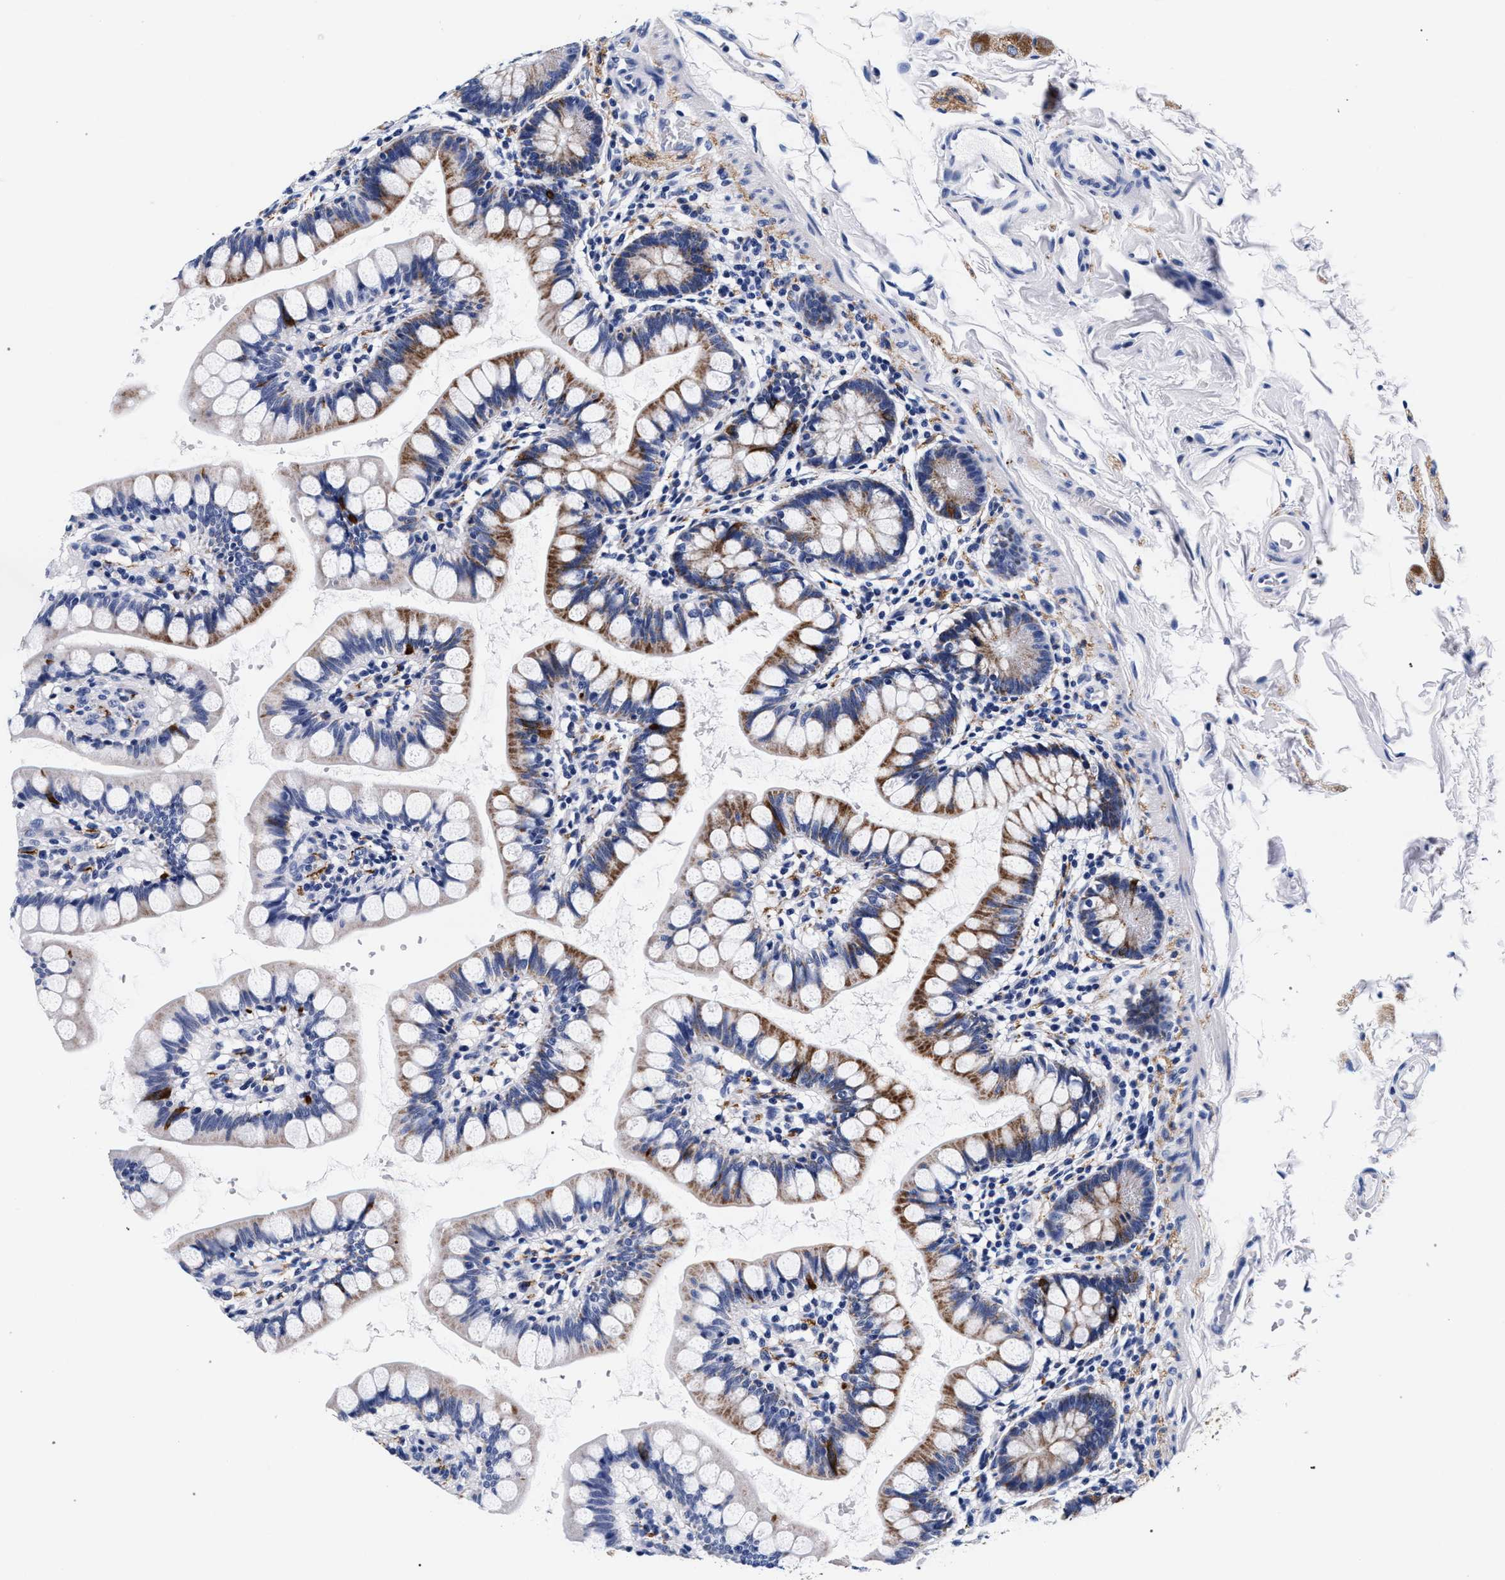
{"staining": {"intensity": "moderate", "quantity": ">75%", "location": "cytoplasmic/membranous"}, "tissue": "small intestine", "cell_type": "Glandular cells", "image_type": "normal", "snomed": [{"axis": "morphology", "description": "Normal tissue, NOS"}, {"axis": "topography", "description": "Small intestine"}], "caption": "A brown stain labels moderate cytoplasmic/membranous positivity of a protein in glandular cells of unremarkable small intestine. (DAB = brown stain, brightfield microscopy at high magnification).", "gene": "RAB3B", "patient": {"sex": "female", "age": 58}}